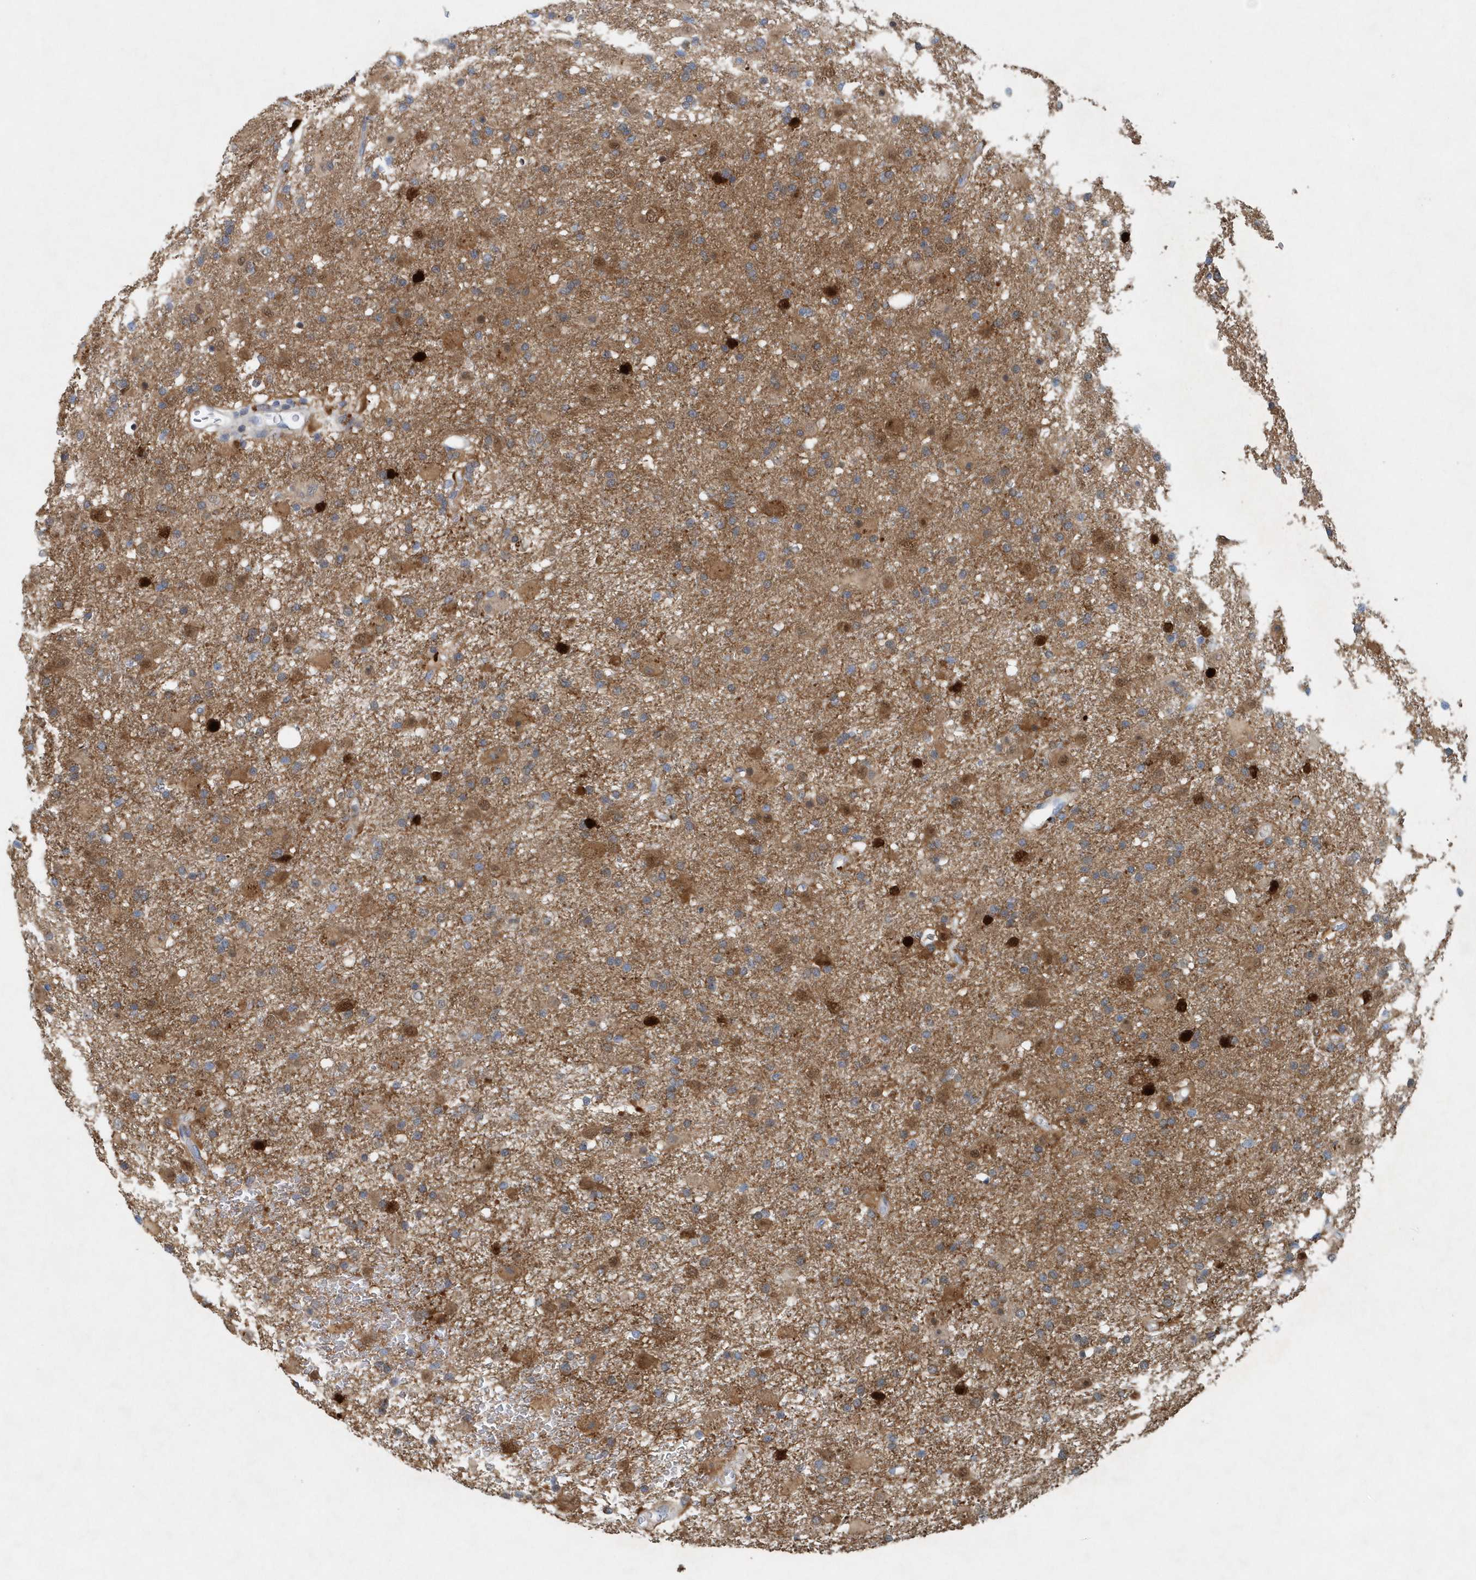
{"staining": {"intensity": "weak", "quantity": ">75%", "location": "cytoplasmic/membranous"}, "tissue": "glioma", "cell_type": "Tumor cells", "image_type": "cancer", "snomed": [{"axis": "morphology", "description": "Glioma, malignant, Low grade"}, {"axis": "topography", "description": "Brain"}], "caption": "This micrograph demonstrates immunohistochemistry staining of human glioma, with low weak cytoplasmic/membranous positivity in about >75% of tumor cells.", "gene": "PFN2", "patient": {"sex": "male", "age": 65}}